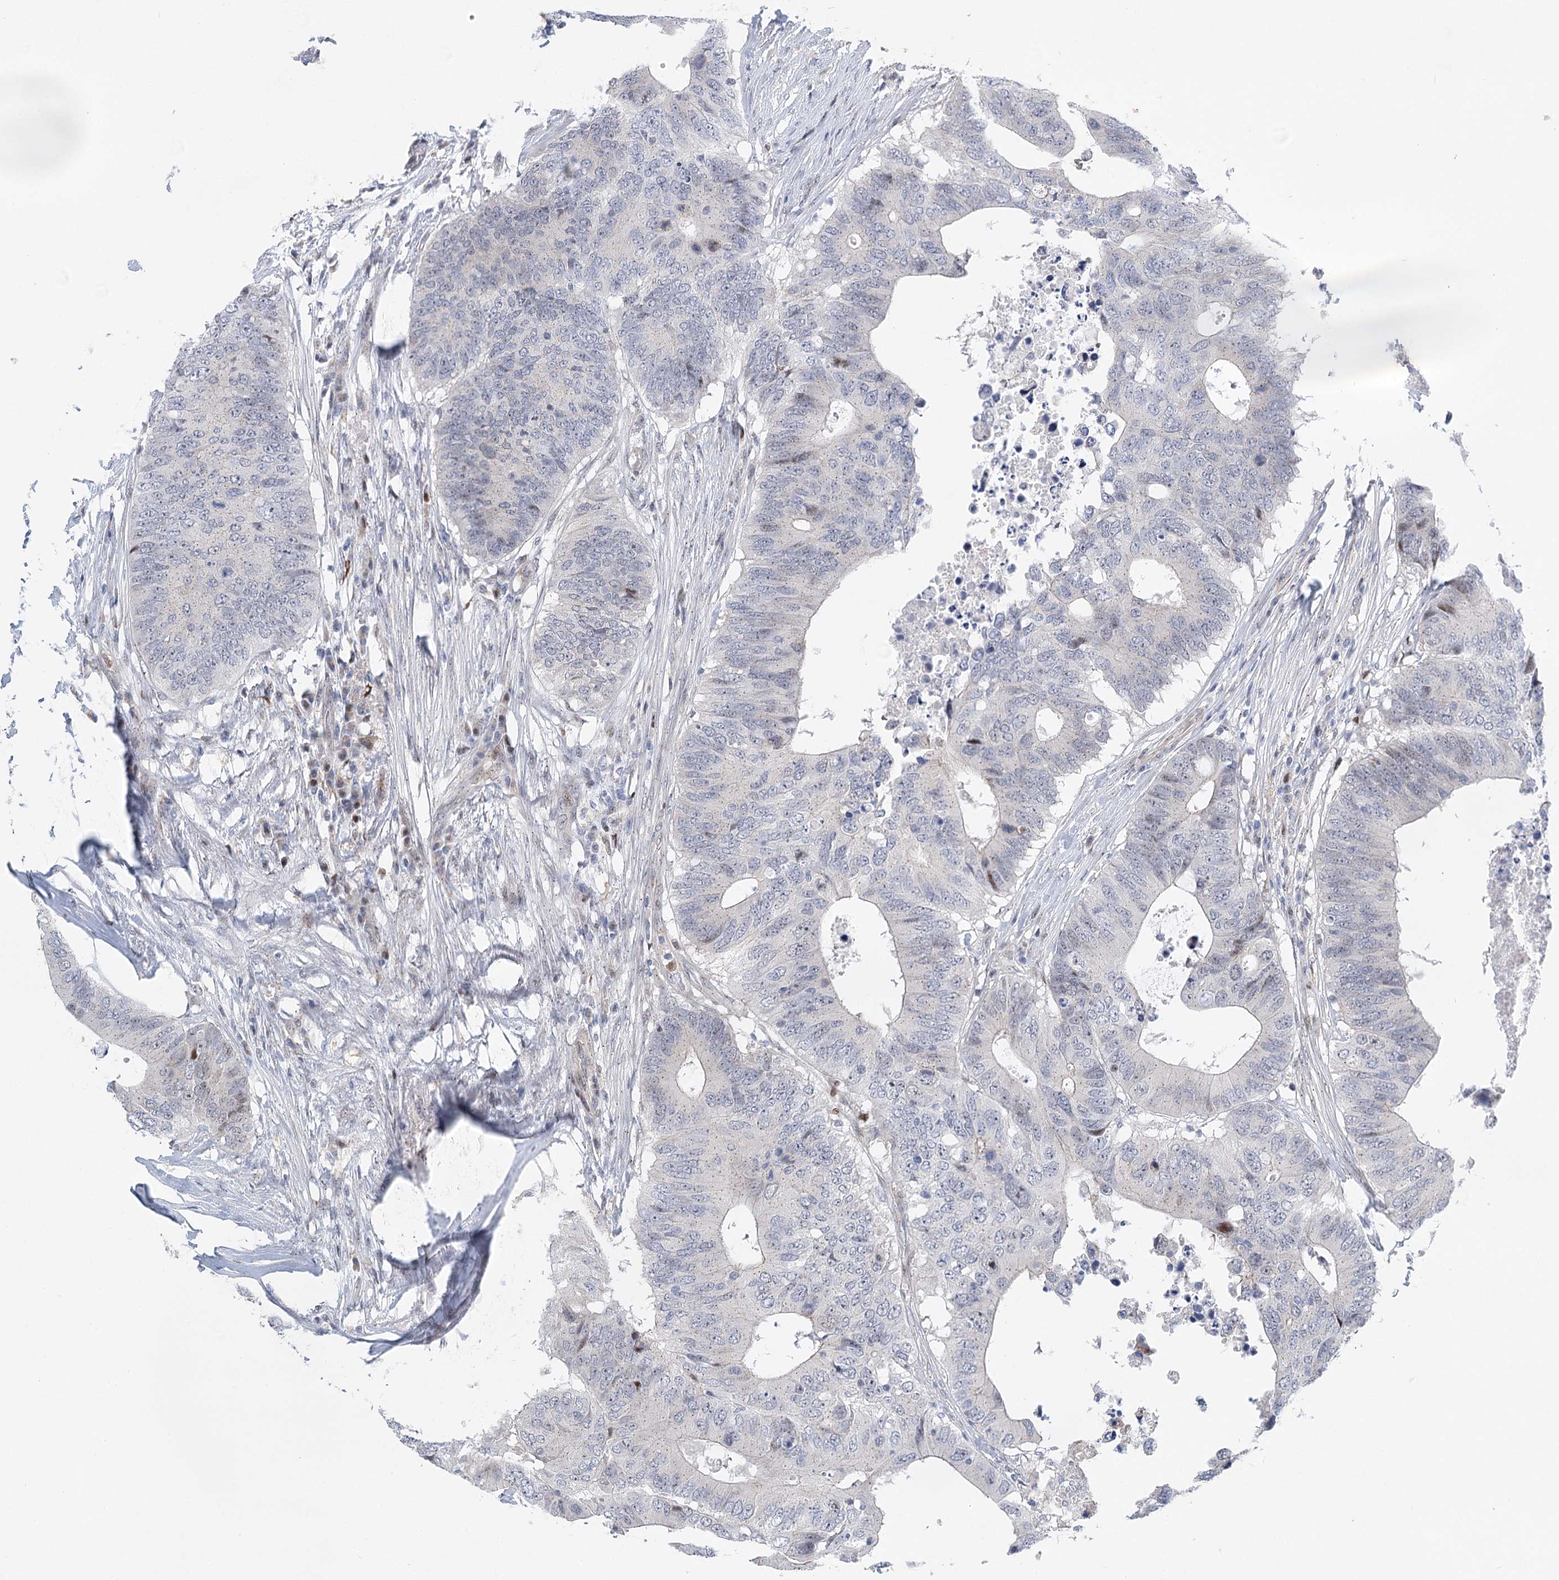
{"staining": {"intensity": "negative", "quantity": "none", "location": "none"}, "tissue": "colorectal cancer", "cell_type": "Tumor cells", "image_type": "cancer", "snomed": [{"axis": "morphology", "description": "Adenocarcinoma, NOS"}, {"axis": "topography", "description": "Colon"}], "caption": "Colorectal cancer was stained to show a protein in brown. There is no significant expression in tumor cells.", "gene": "CAMTA1", "patient": {"sex": "male", "age": 71}}